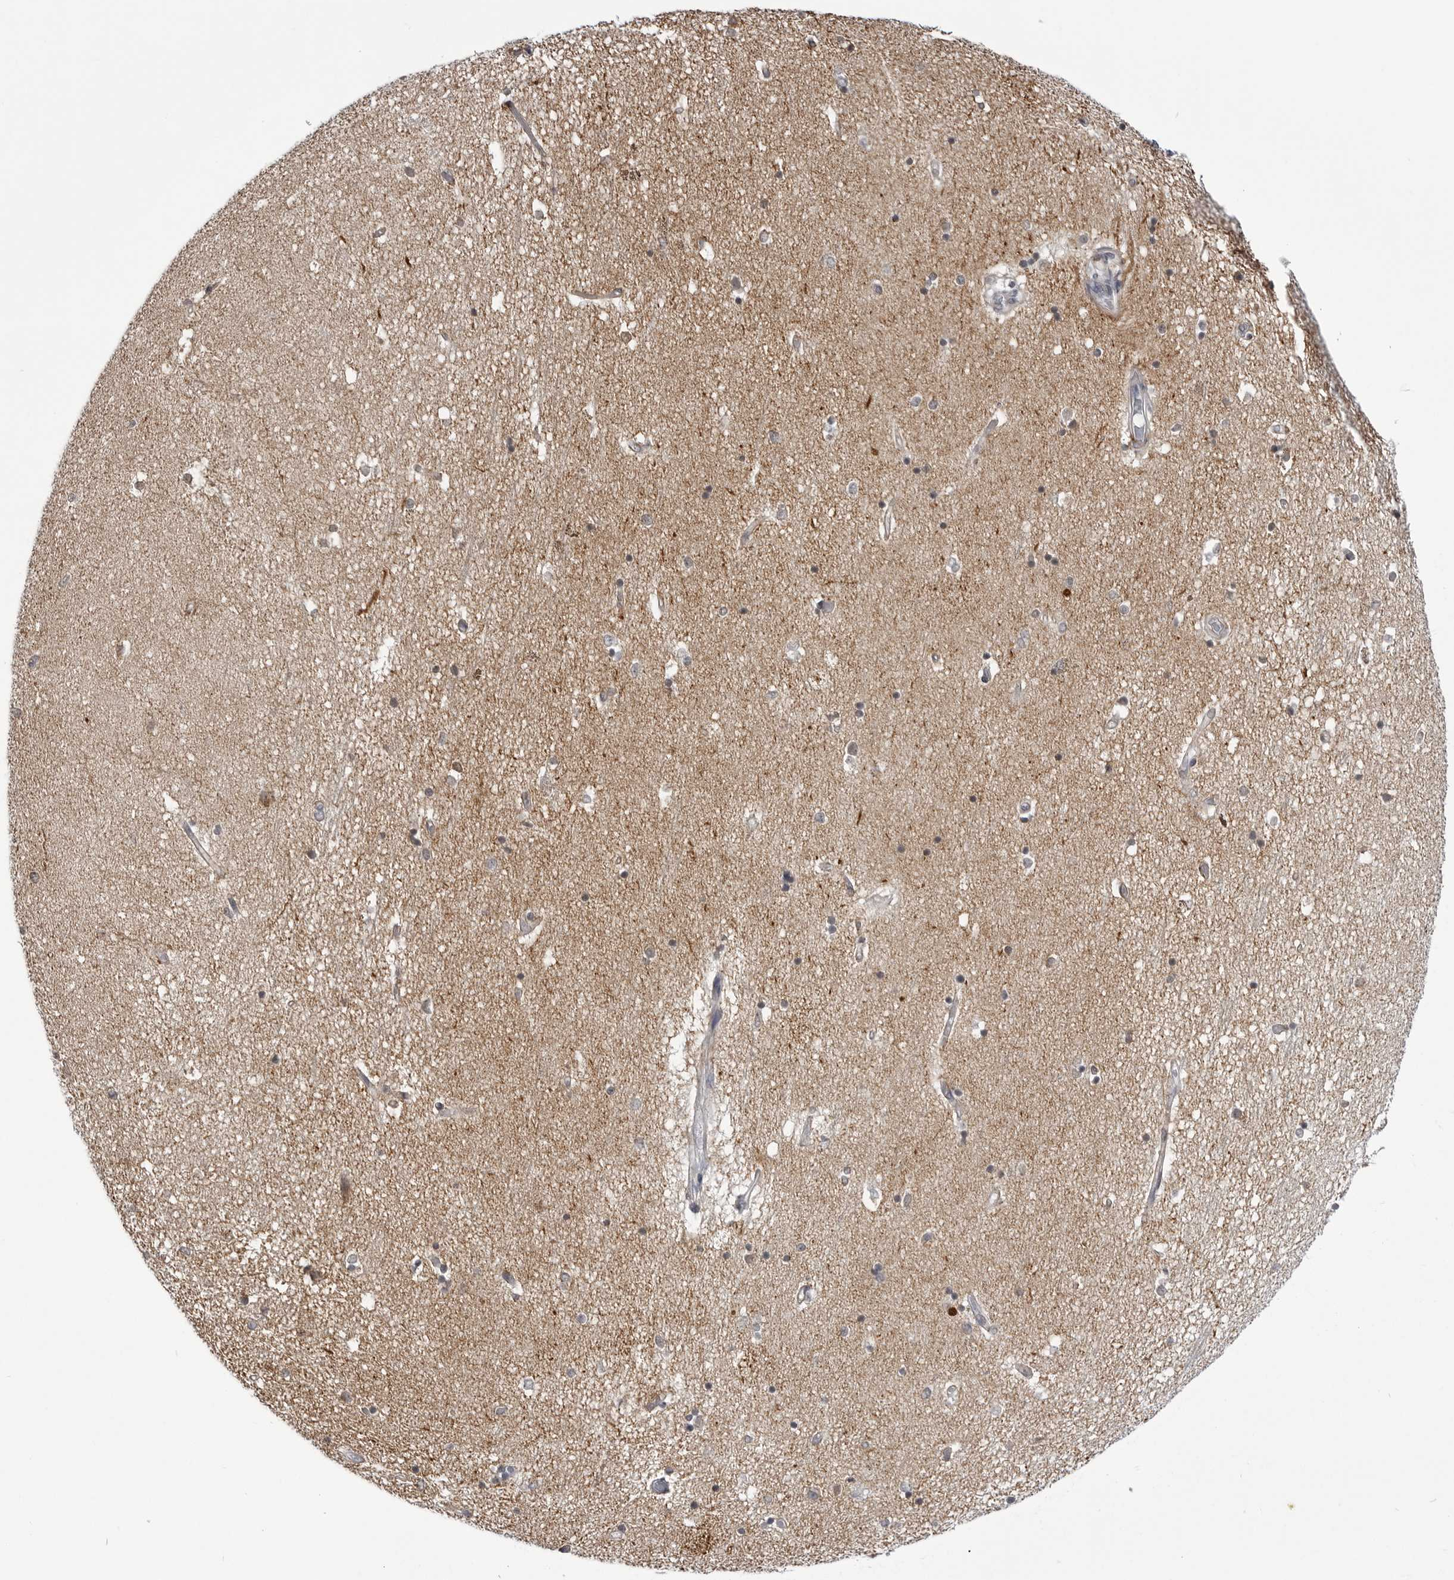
{"staining": {"intensity": "weak", "quantity": "<25%", "location": "cytoplasmic/membranous"}, "tissue": "hippocampus", "cell_type": "Glial cells", "image_type": "normal", "snomed": [{"axis": "morphology", "description": "Normal tissue, NOS"}, {"axis": "topography", "description": "Hippocampus"}], "caption": "Glial cells are negative for protein expression in benign human hippocampus. (DAB immunohistochemistry visualized using brightfield microscopy, high magnification).", "gene": "FH", "patient": {"sex": "male", "age": 45}}